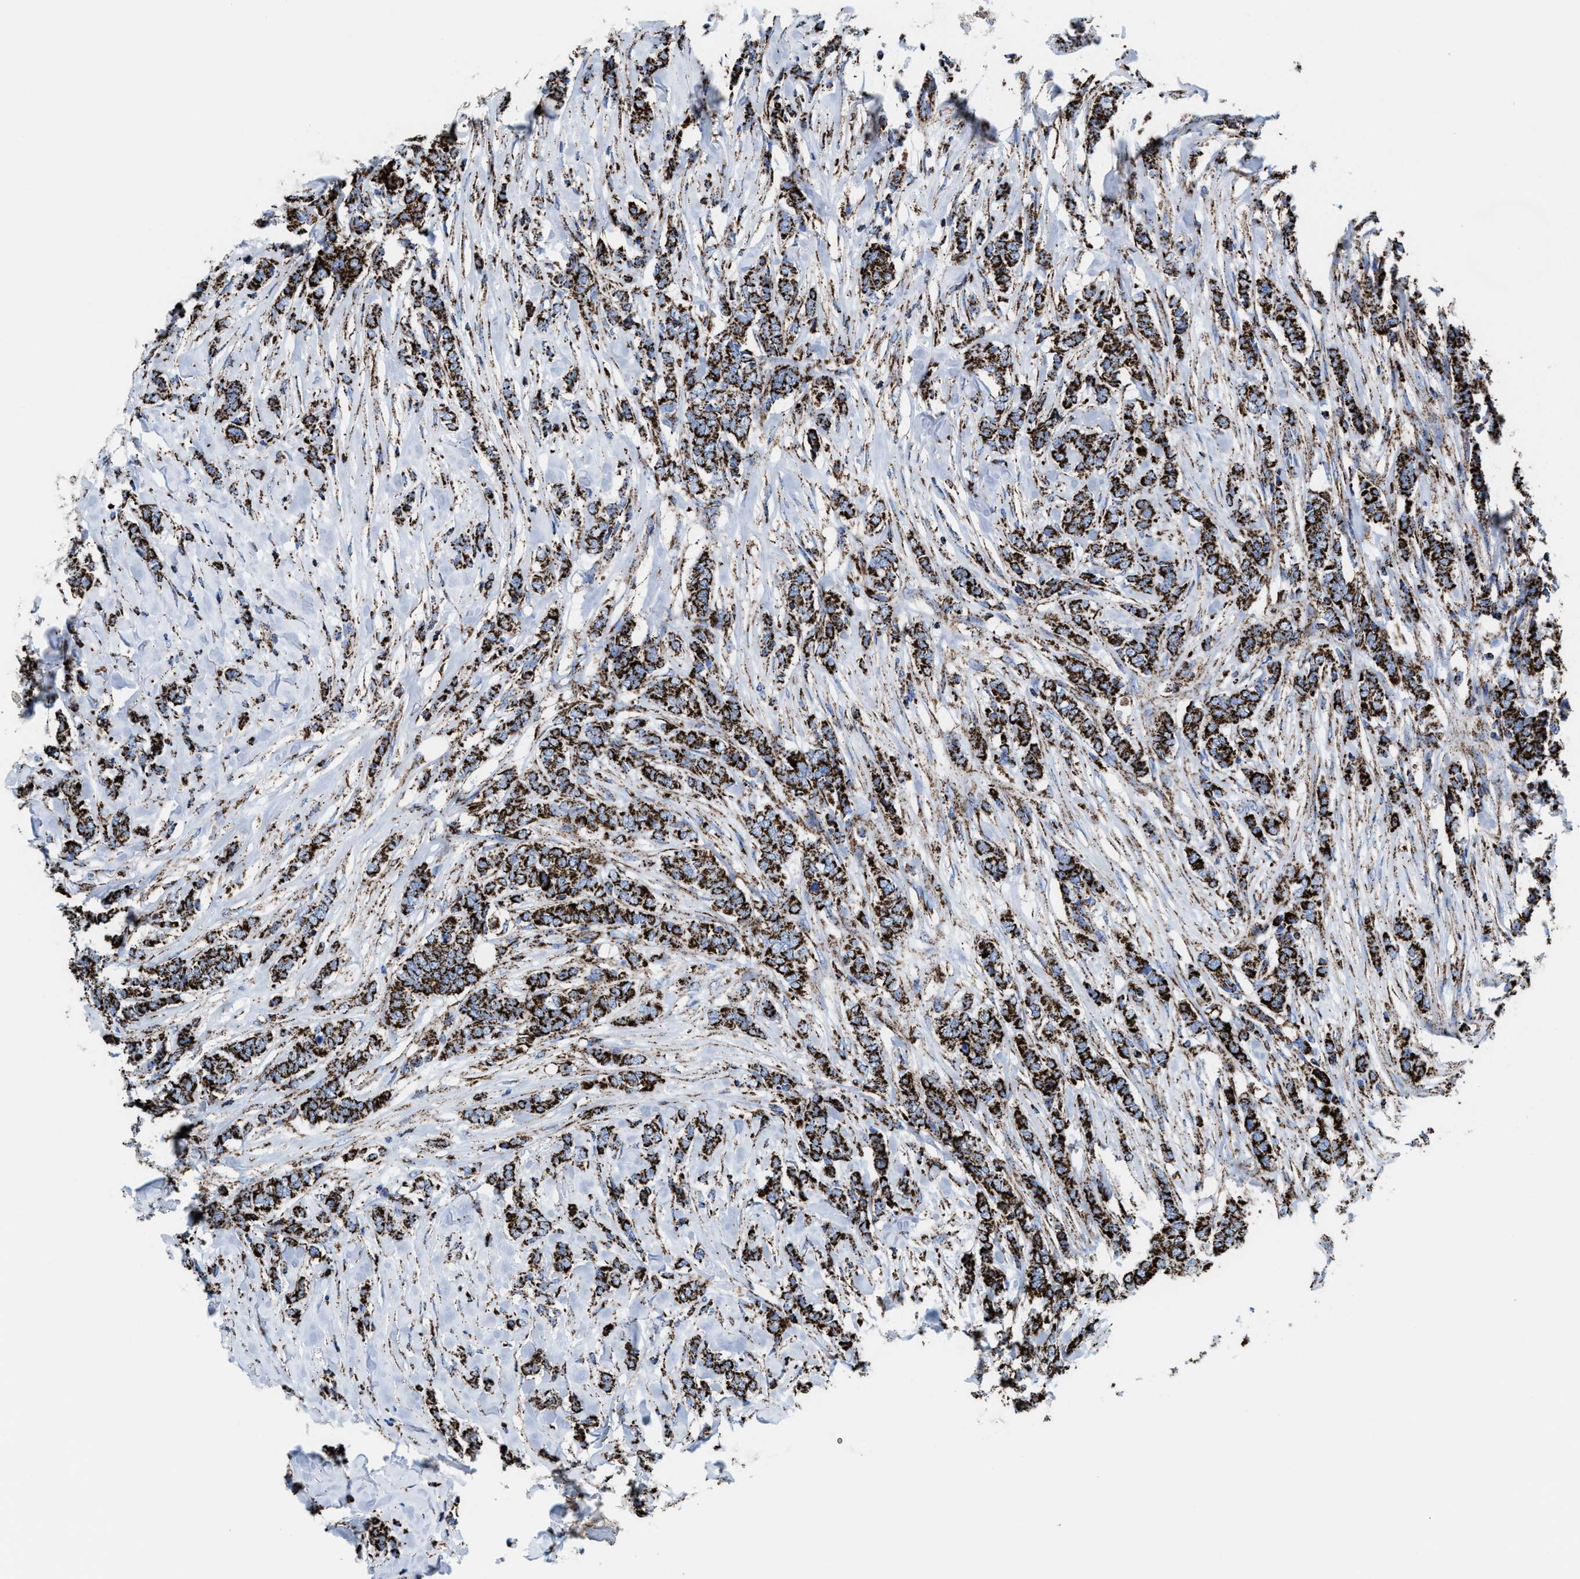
{"staining": {"intensity": "strong", "quantity": ">75%", "location": "cytoplasmic/membranous"}, "tissue": "breast cancer", "cell_type": "Tumor cells", "image_type": "cancer", "snomed": [{"axis": "morphology", "description": "Lobular carcinoma"}, {"axis": "topography", "description": "Skin"}, {"axis": "topography", "description": "Breast"}], "caption": "Immunohistochemistry (IHC) image of human breast cancer (lobular carcinoma) stained for a protein (brown), which demonstrates high levels of strong cytoplasmic/membranous positivity in approximately >75% of tumor cells.", "gene": "ECHS1", "patient": {"sex": "female", "age": 46}}